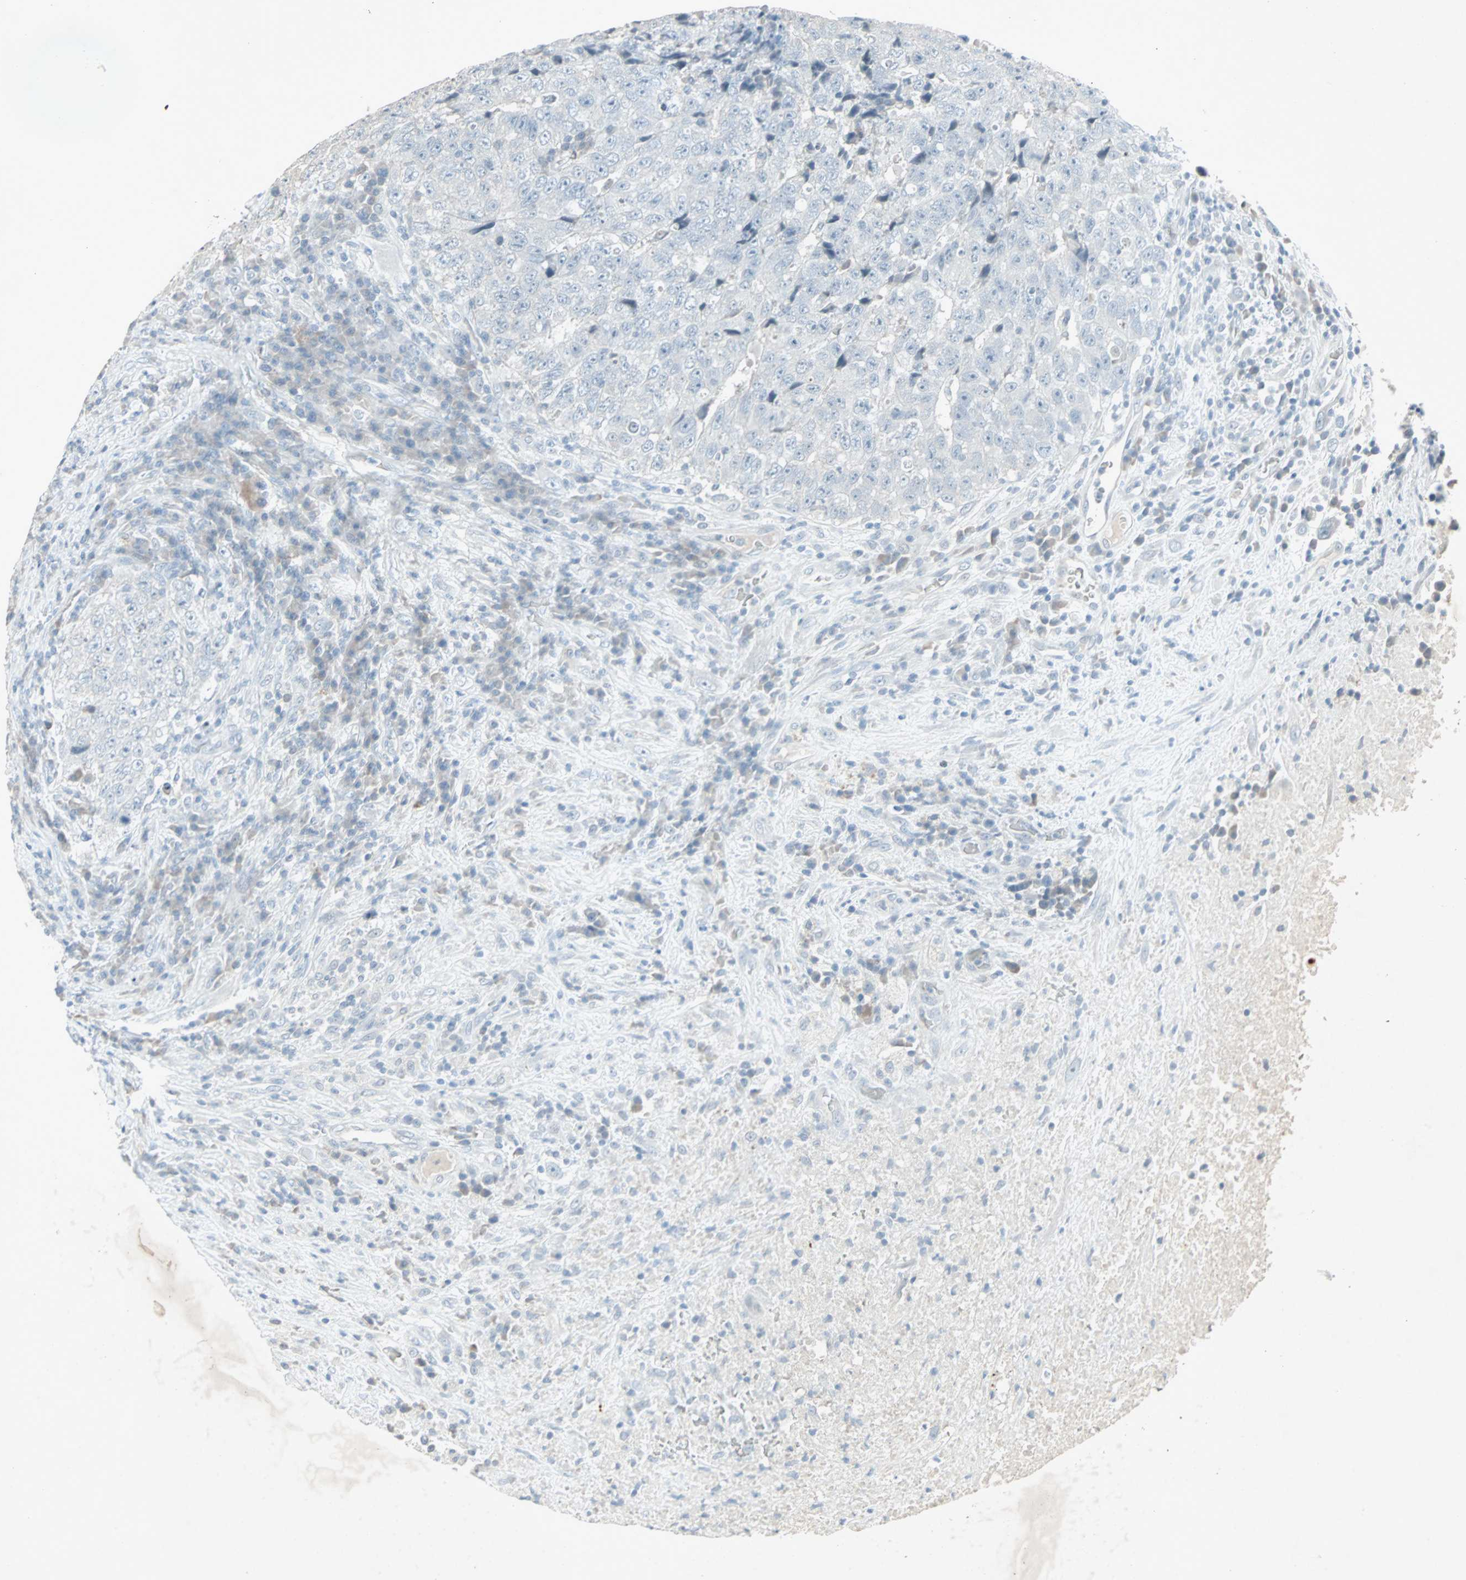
{"staining": {"intensity": "negative", "quantity": "none", "location": "none"}, "tissue": "testis cancer", "cell_type": "Tumor cells", "image_type": "cancer", "snomed": [{"axis": "morphology", "description": "Necrosis, NOS"}, {"axis": "morphology", "description": "Carcinoma, Embryonal, NOS"}, {"axis": "topography", "description": "Testis"}], "caption": "This is an IHC photomicrograph of human testis cancer (embryonal carcinoma). There is no expression in tumor cells.", "gene": "LANCL3", "patient": {"sex": "male", "age": 19}}